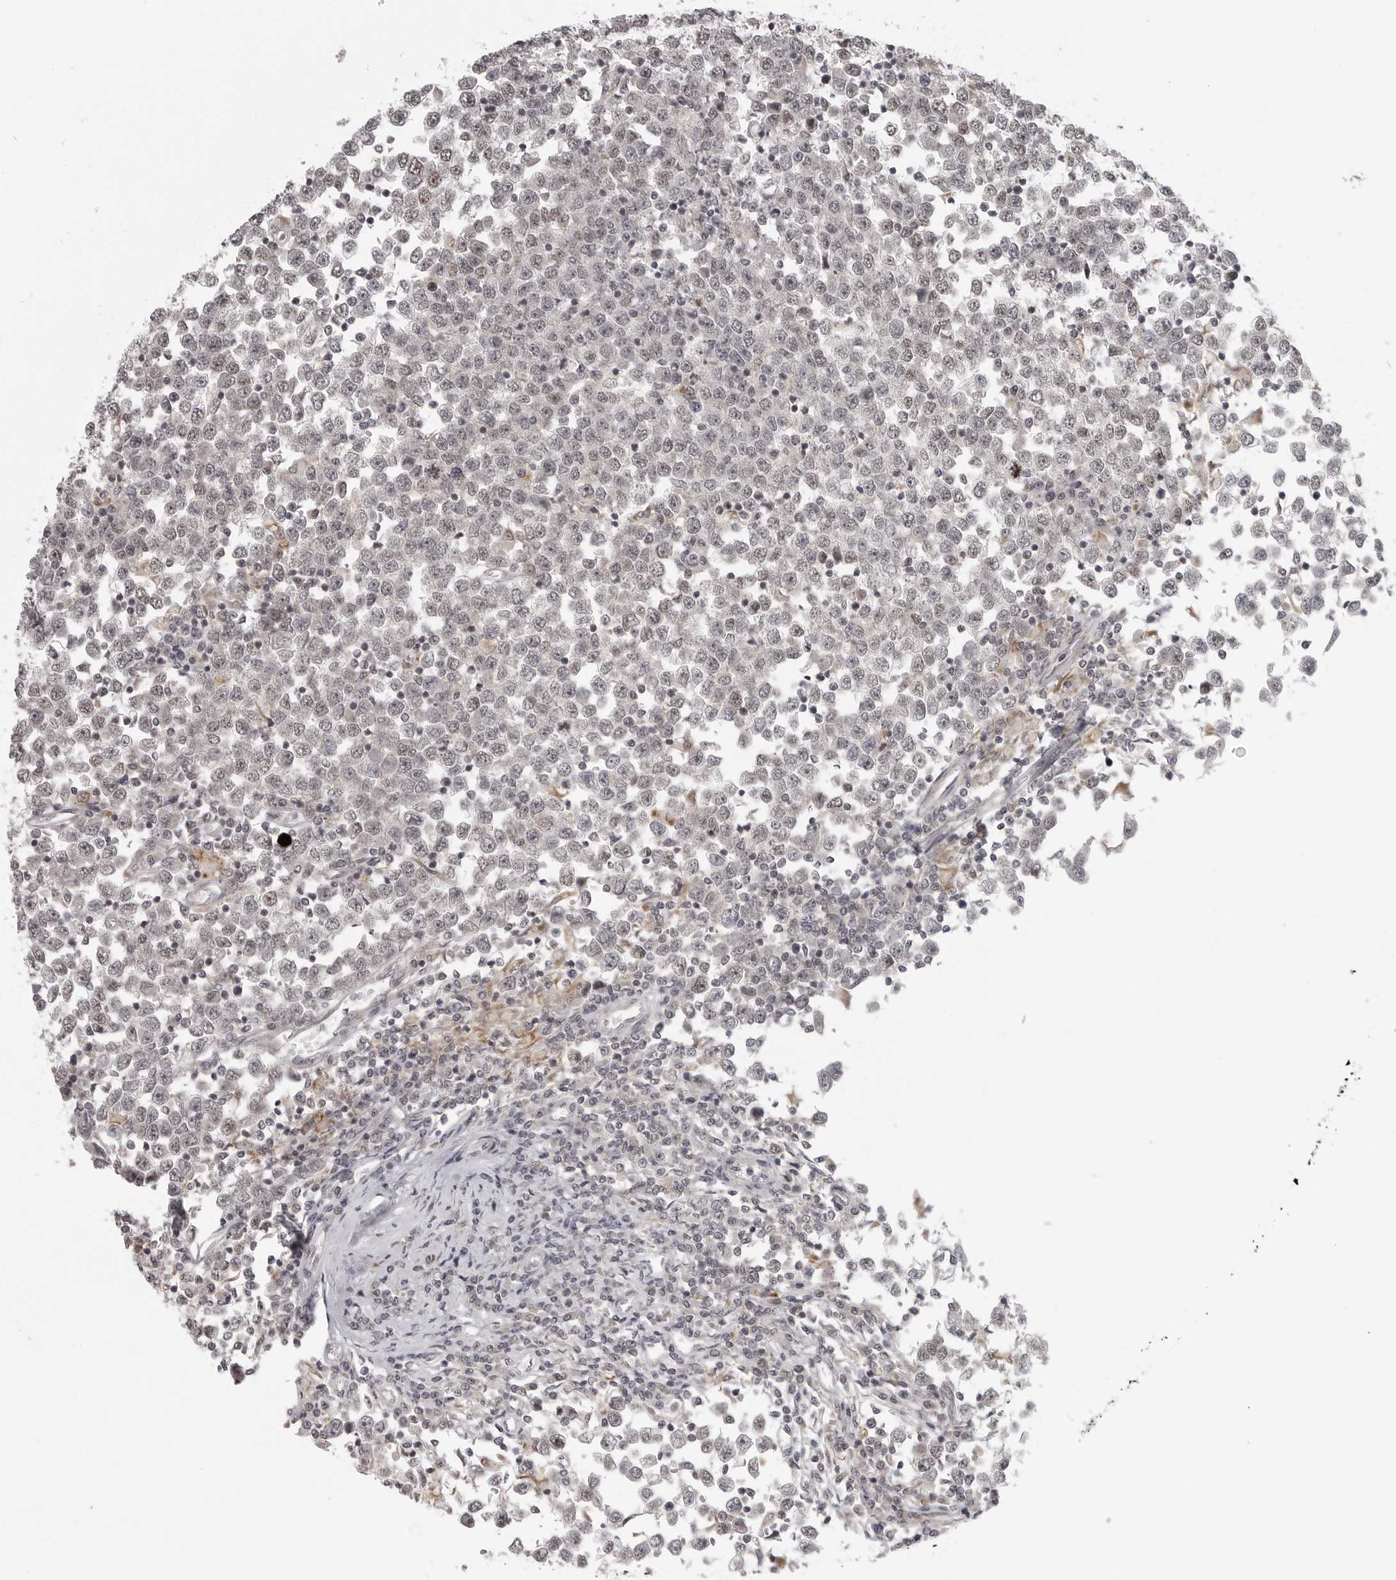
{"staining": {"intensity": "weak", "quantity": "<25%", "location": "nuclear"}, "tissue": "testis cancer", "cell_type": "Tumor cells", "image_type": "cancer", "snomed": [{"axis": "morphology", "description": "Seminoma, NOS"}, {"axis": "topography", "description": "Testis"}], "caption": "The micrograph displays no staining of tumor cells in testis cancer. (DAB (3,3'-diaminobenzidine) immunohistochemistry (IHC) visualized using brightfield microscopy, high magnification).", "gene": "TUT4", "patient": {"sex": "male", "age": 65}}